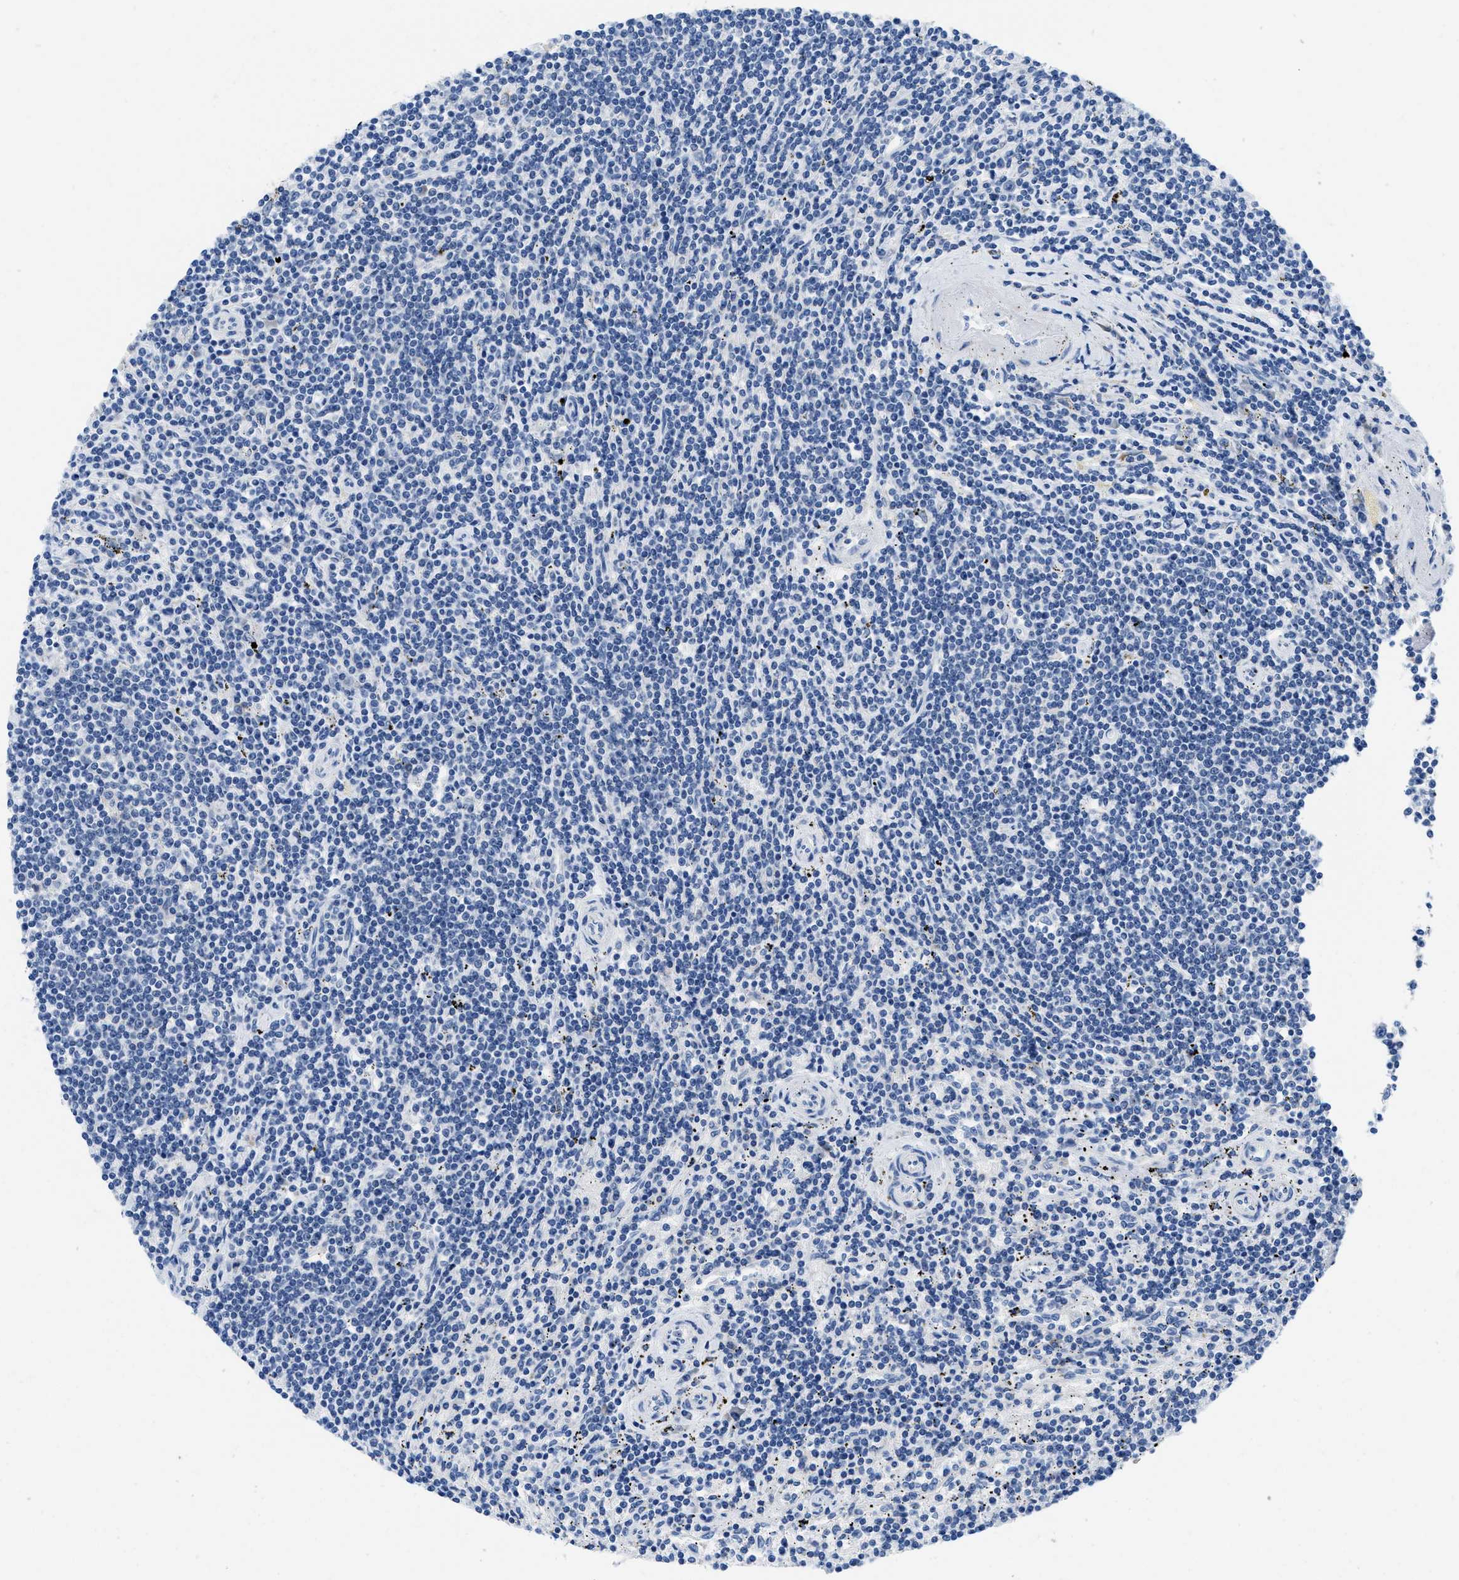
{"staining": {"intensity": "negative", "quantity": "none", "location": "none"}, "tissue": "lymphoma", "cell_type": "Tumor cells", "image_type": "cancer", "snomed": [{"axis": "morphology", "description": "Malignant lymphoma, non-Hodgkin's type, Low grade"}, {"axis": "topography", "description": "Spleen"}], "caption": "A photomicrograph of human lymphoma is negative for staining in tumor cells.", "gene": "PTDSS1", "patient": {"sex": "male", "age": 76}}